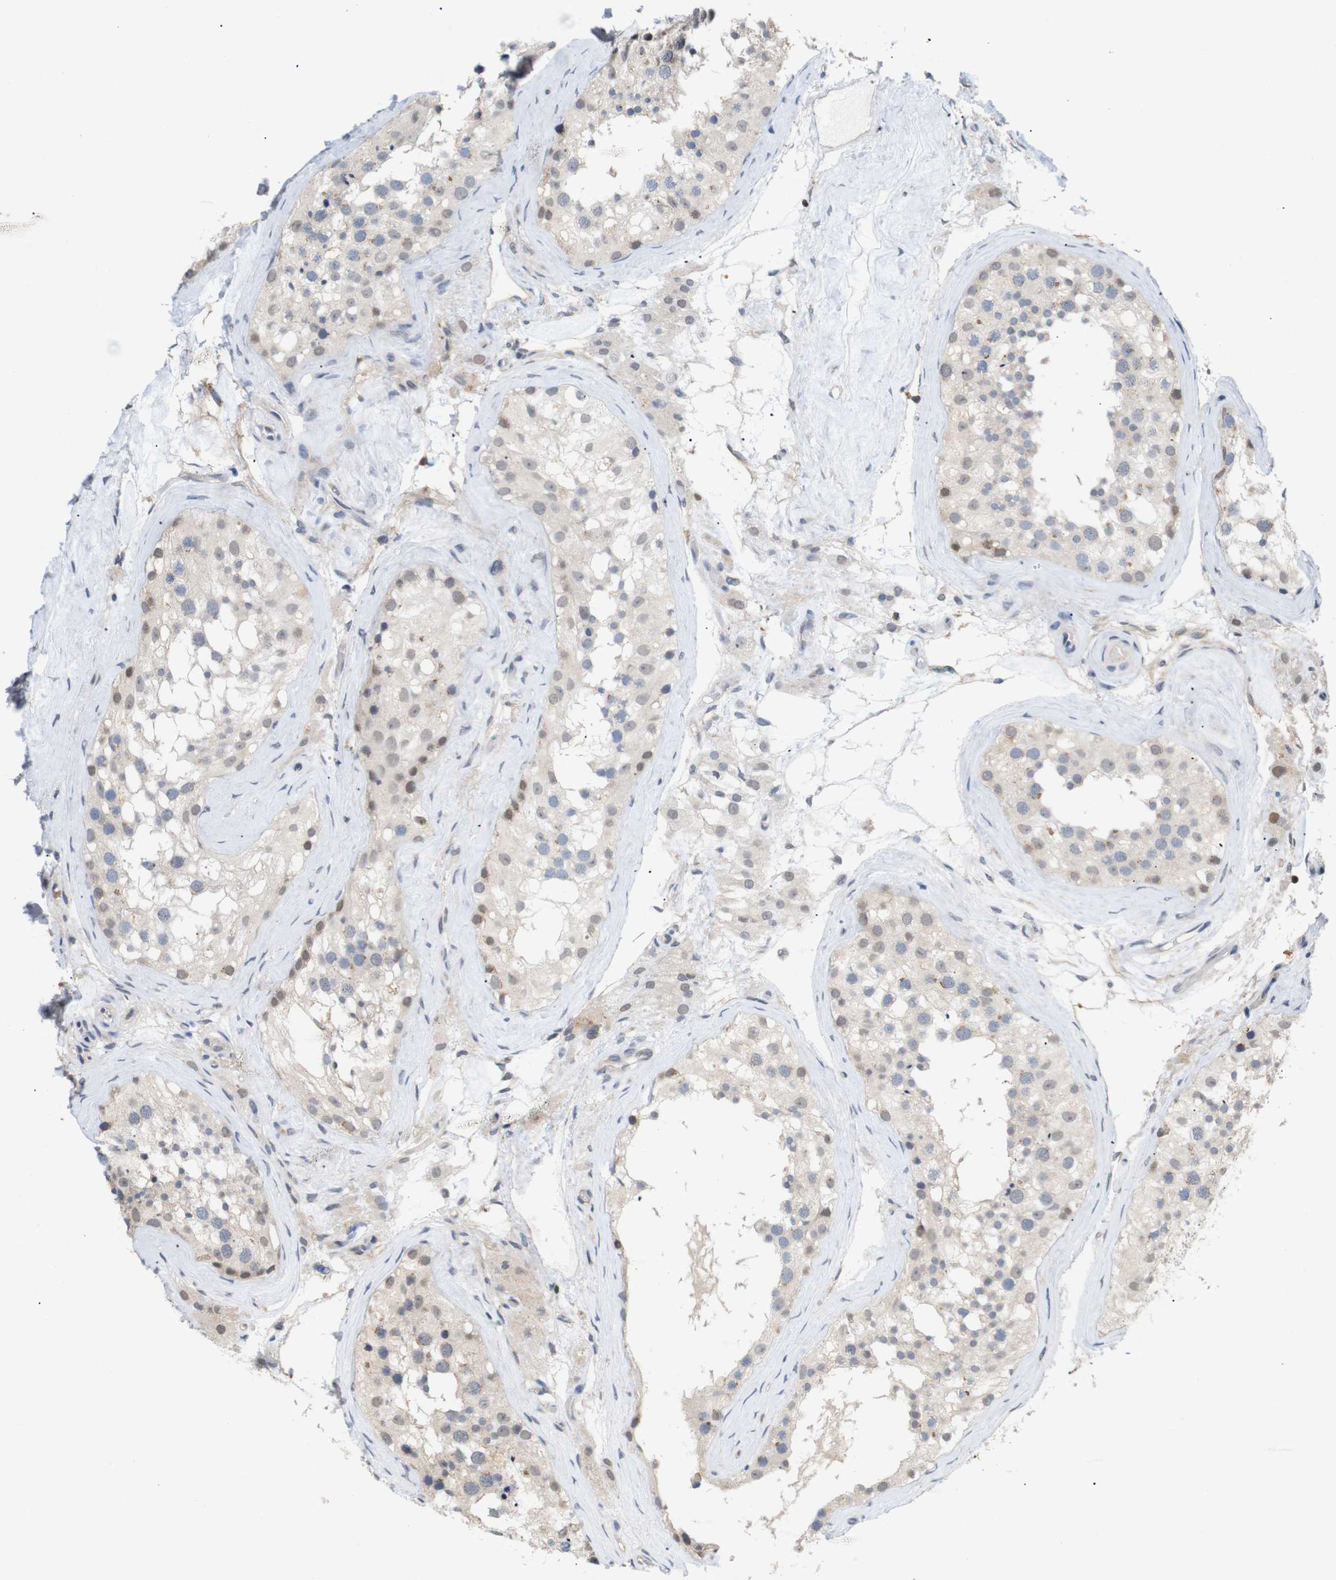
{"staining": {"intensity": "weak", "quantity": "25%-75%", "location": "cytoplasmic/membranous,nuclear"}, "tissue": "testis", "cell_type": "Cells in seminiferous ducts", "image_type": "normal", "snomed": [{"axis": "morphology", "description": "Normal tissue, NOS"}, {"axis": "morphology", "description": "Seminoma, NOS"}, {"axis": "topography", "description": "Testis"}], "caption": "Human testis stained for a protein (brown) displays weak cytoplasmic/membranous,nuclear positive staining in about 25%-75% of cells in seminiferous ducts.", "gene": "BRWD3", "patient": {"sex": "male", "age": 71}}